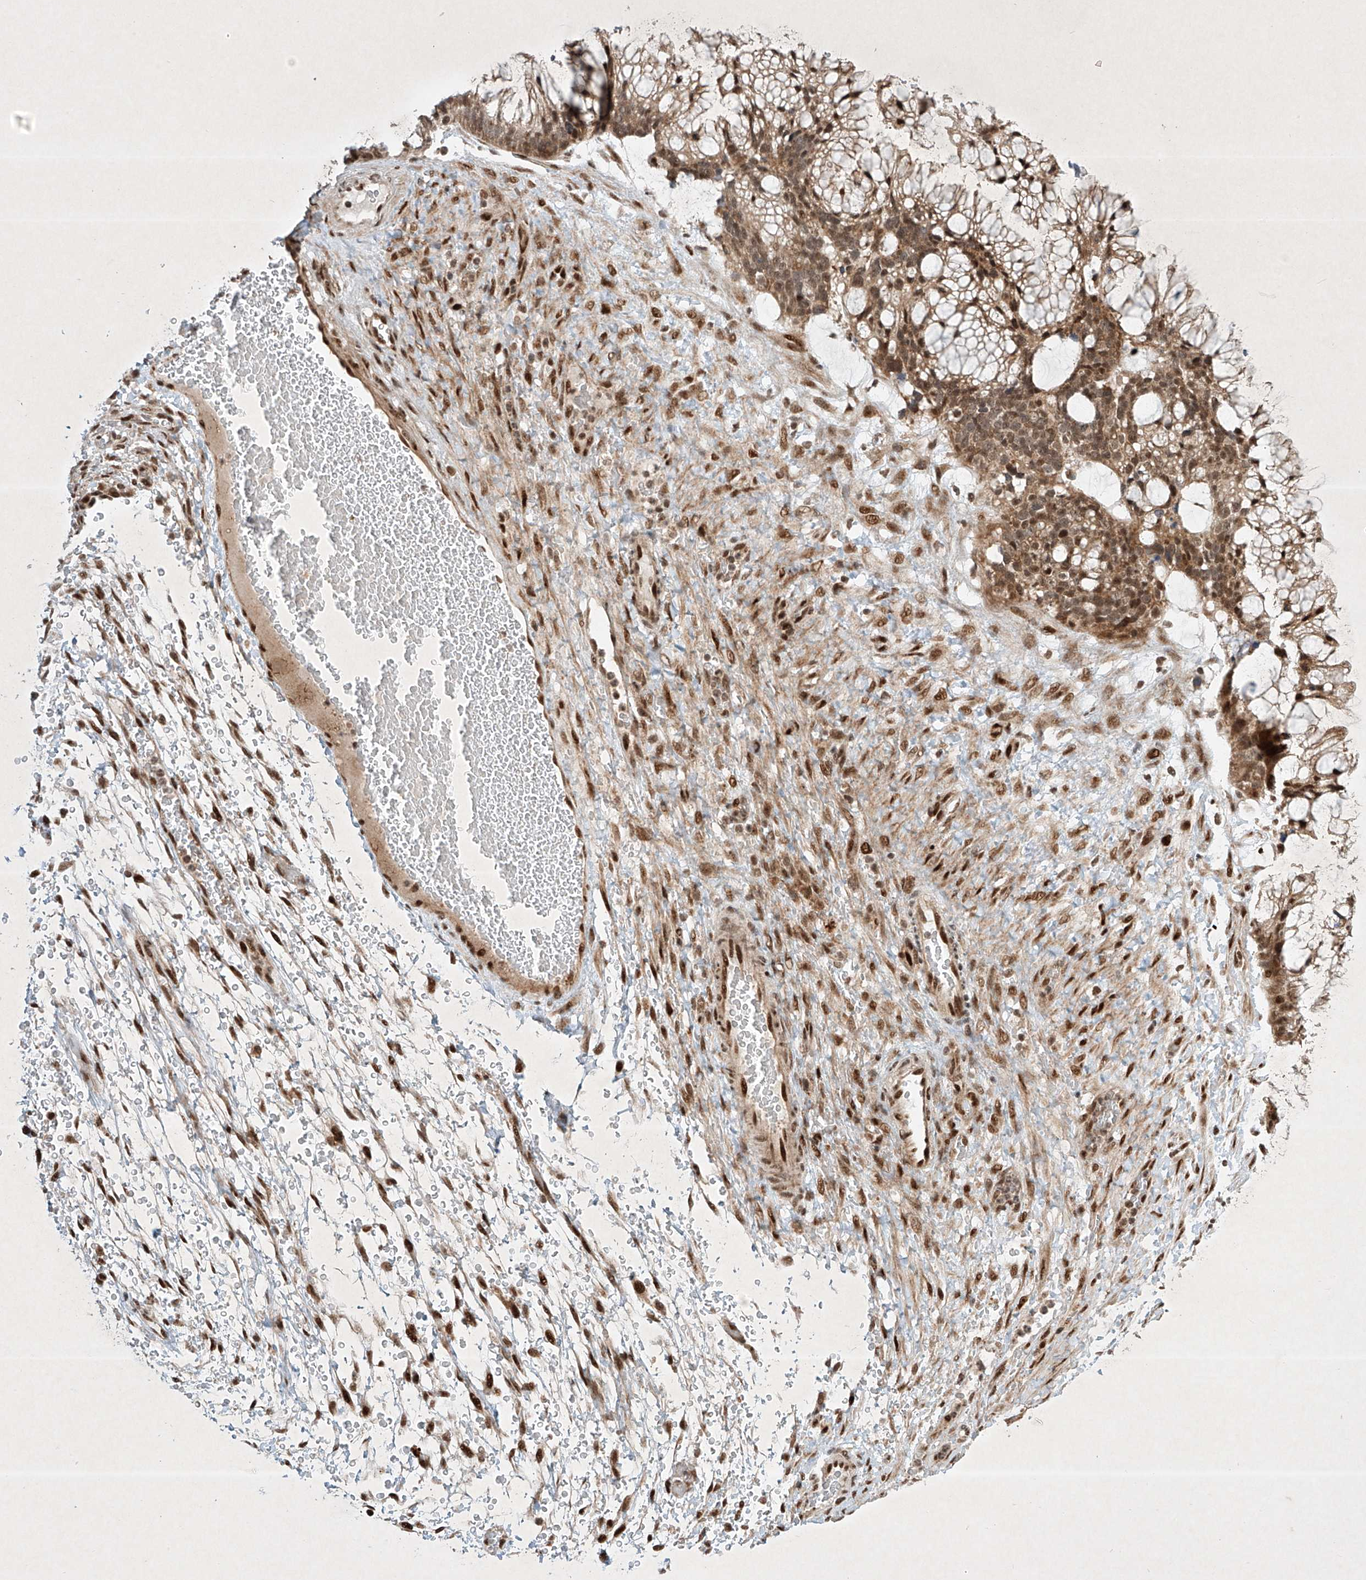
{"staining": {"intensity": "moderate", "quantity": ">75%", "location": "cytoplasmic/membranous,nuclear"}, "tissue": "ovarian cancer", "cell_type": "Tumor cells", "image_type": "cancer", "snomed": [{"axis": "morphology", "description": "Cystadenocarcinoma, mucinous, NOS"}, {"axis": "topography", "description": "Ovary"}], "caption": "Tumor cells show medium levels of moderate cytoplasmic/membranous and nuclear staining in about >75% of cells in human ovarian cancer (mucinous cystadenocarcinoma).", "gene": "EPG5", "patient": {"sex": "female", "age": 37}}